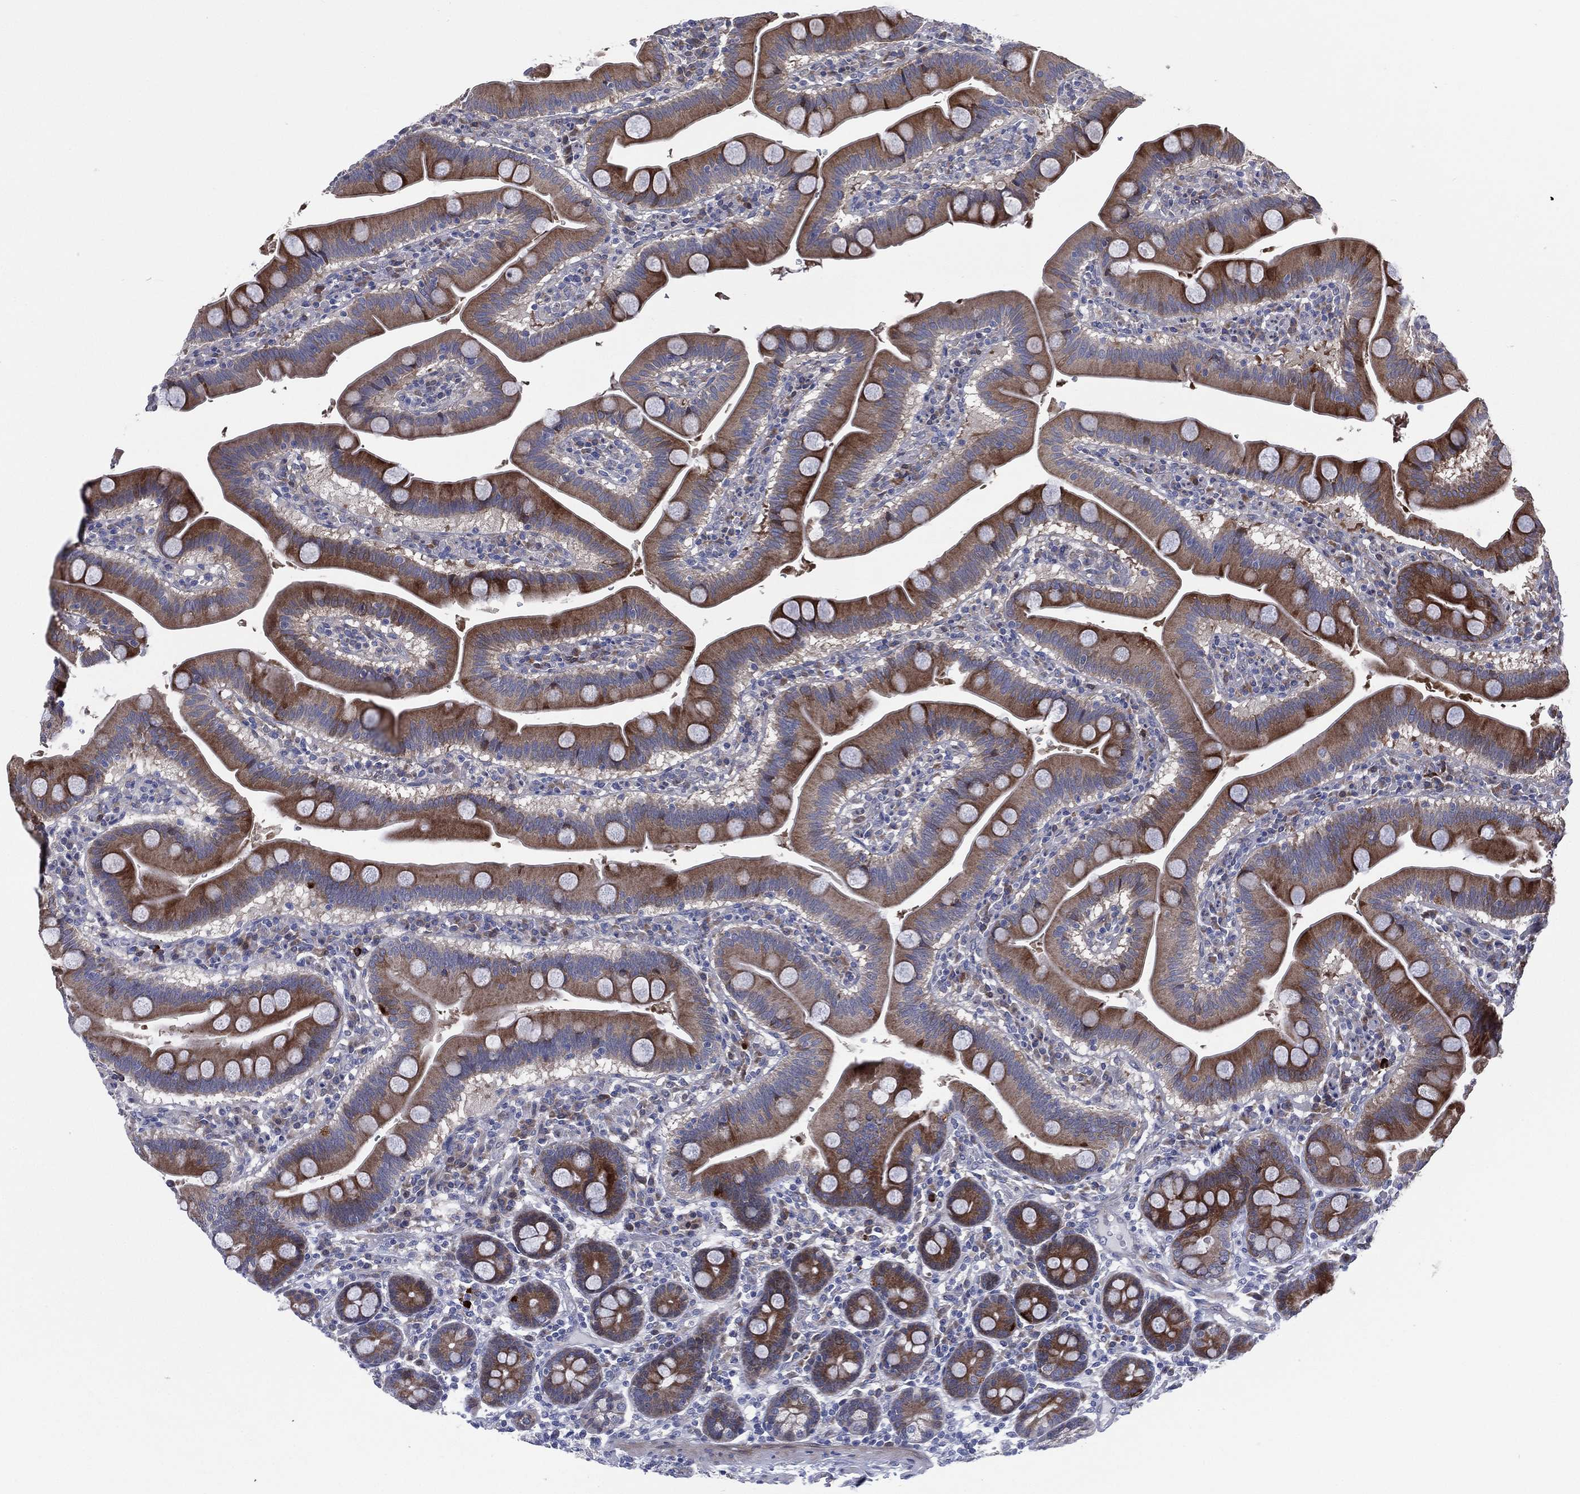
{"staining": {"intensity": "strong", "quantity": ">75%", "location": "cytoplasmic/membranous"}, "tissue": "duodenum", "cell_type": "Glandular cells", "image_type": "normal", "snomed": [{"axis": "morphology", "description": "Normal tissue, NOS"}, {"axis": "topography", "description": "Duodenum"}], "caption": "Strong cytoplasmic/membranous expression is seen in about >75% of glandular cells in unremarkable duodenum. (DAB (3,3'-diaminobenzidine) = brown stain, brightfield microscopy at high magnification).", "gene": "UTP14A", "patient": {"sex": "male", "age": 59}}